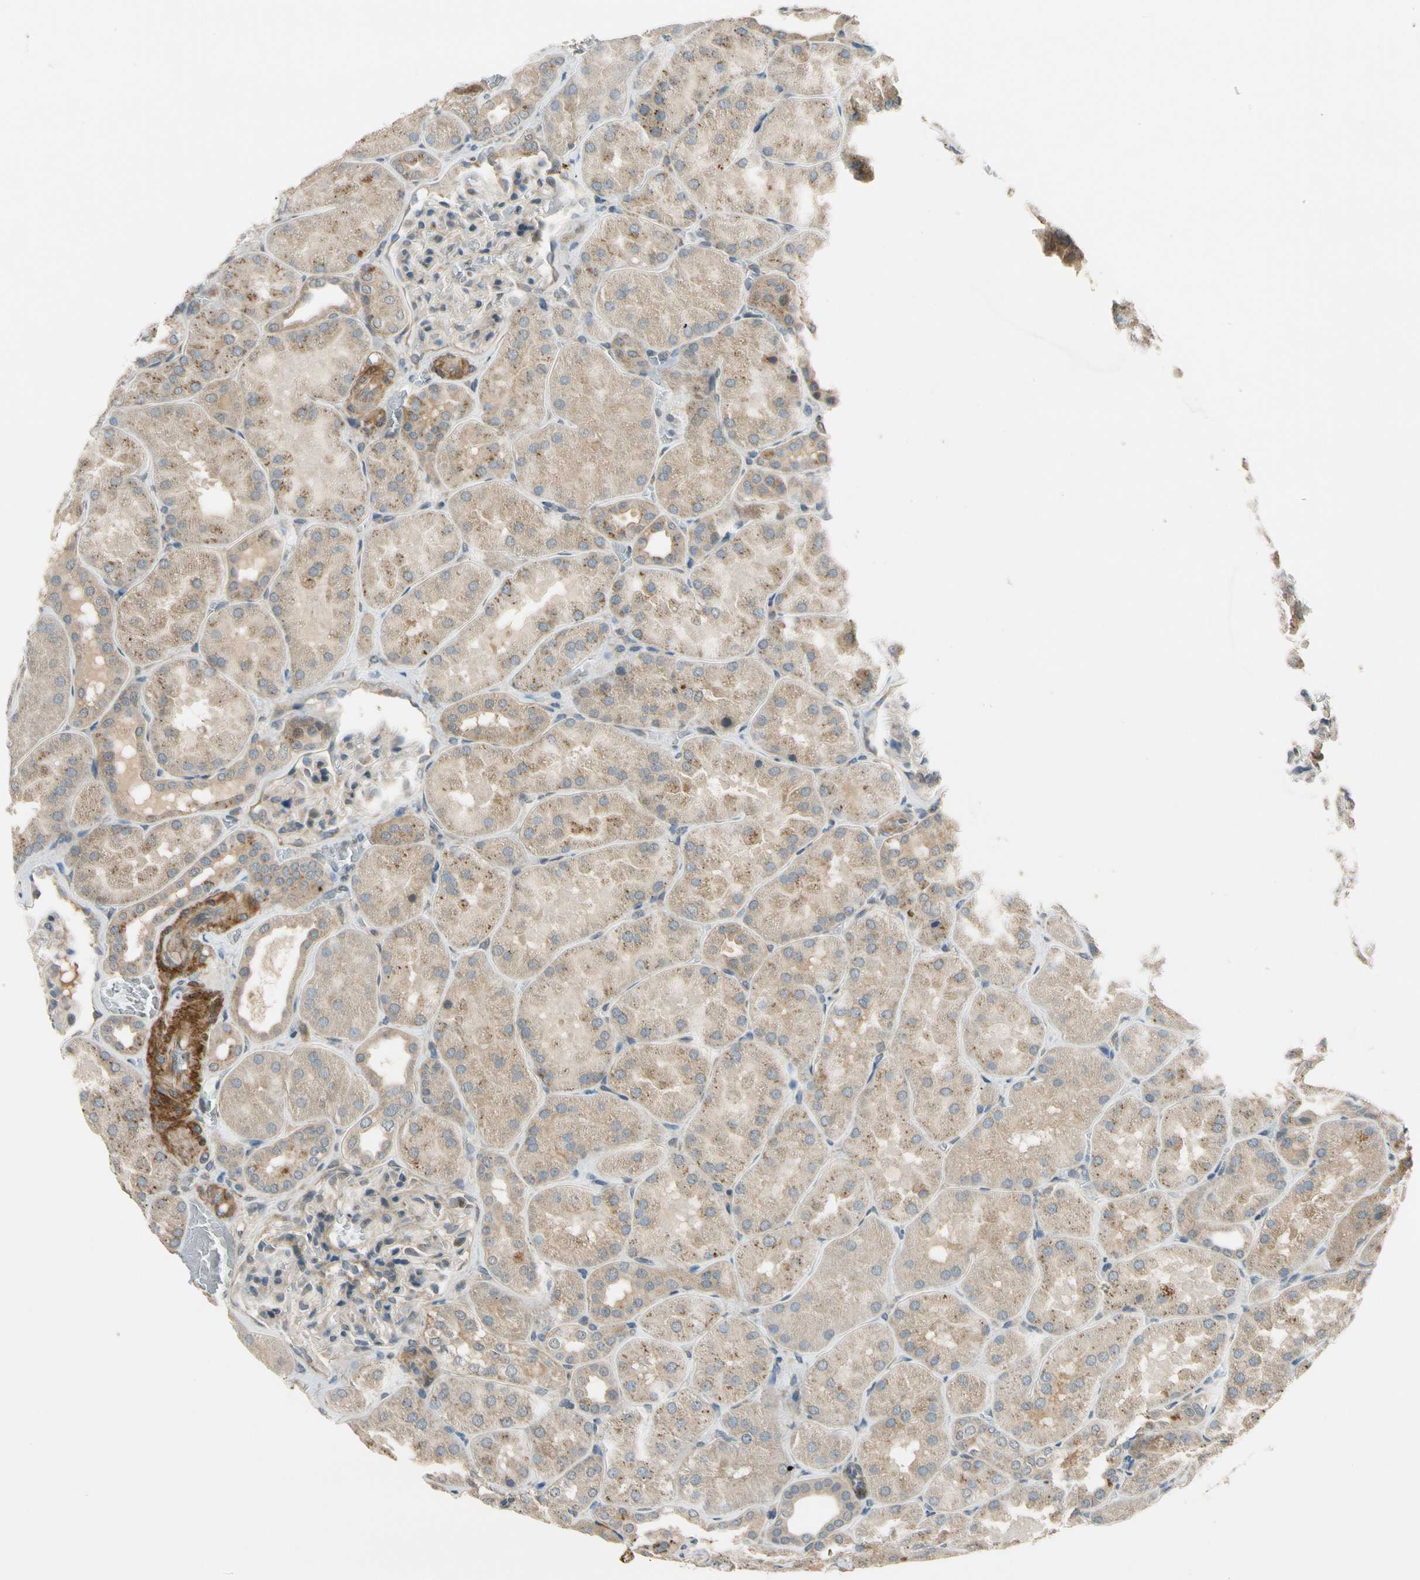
{"staining": {"intensity": "negative", "quantity": "none", "location": "none"}, "tissue": "kidney", "cell_type": "Cells in glomeruli", "image_type": "normal", "snomed": [{"axis": "morphology", "description": "Normal tissue, NOS"}, {"axis": "topography", "description": "Kidney"}], "caption": "The immunohistochemistry histopathology image has no significant staining in cells in glomeruli of kidney. (DAB (3,3'-diaminobenzidine) IHC, high magnification).", "gene": "MST1R", "patient": {"sex": "male", "age": 28}}